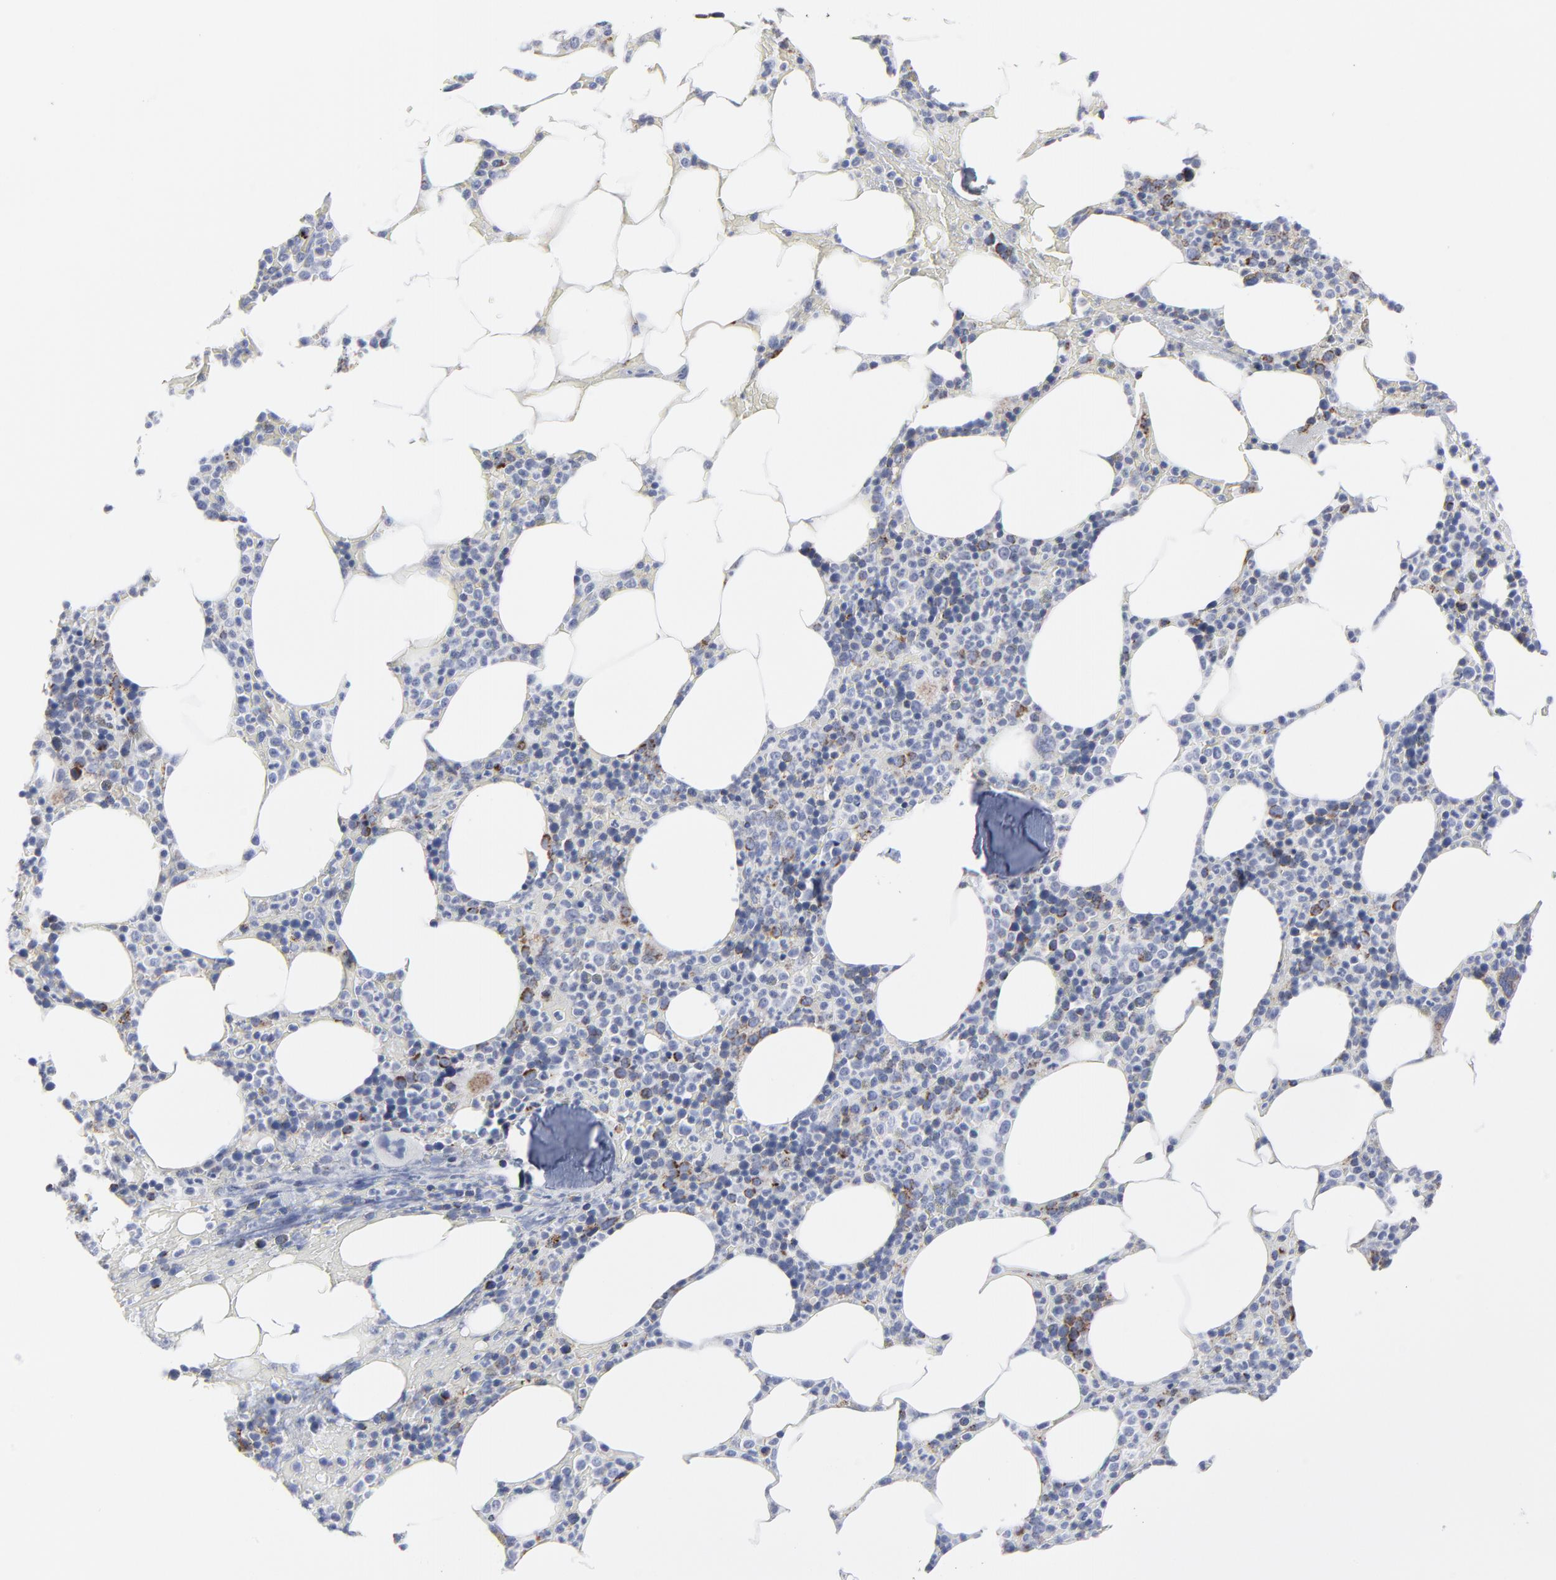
{"staining": {"intensity": "moderate", "quantity": "<25%", "location": "cytoplasmic/membranous"}, "tissue": "bone marrow", "cell_type": "Hematopoietic cells", "image_type": "normal", "snomed": [{"axis": "morphology", "description": "Normal tissue, NOS"}, {"axis": "topography", "description": "Bone marrow"}], "caption": "Human bone marrow stained for a protein (brown) reveals moderate cytoplasmic/membranous positive staining in about <25% of hematopoietic cells.", "gene": "TXNRD2", "patient": {"sex": "female", "age": 66}}